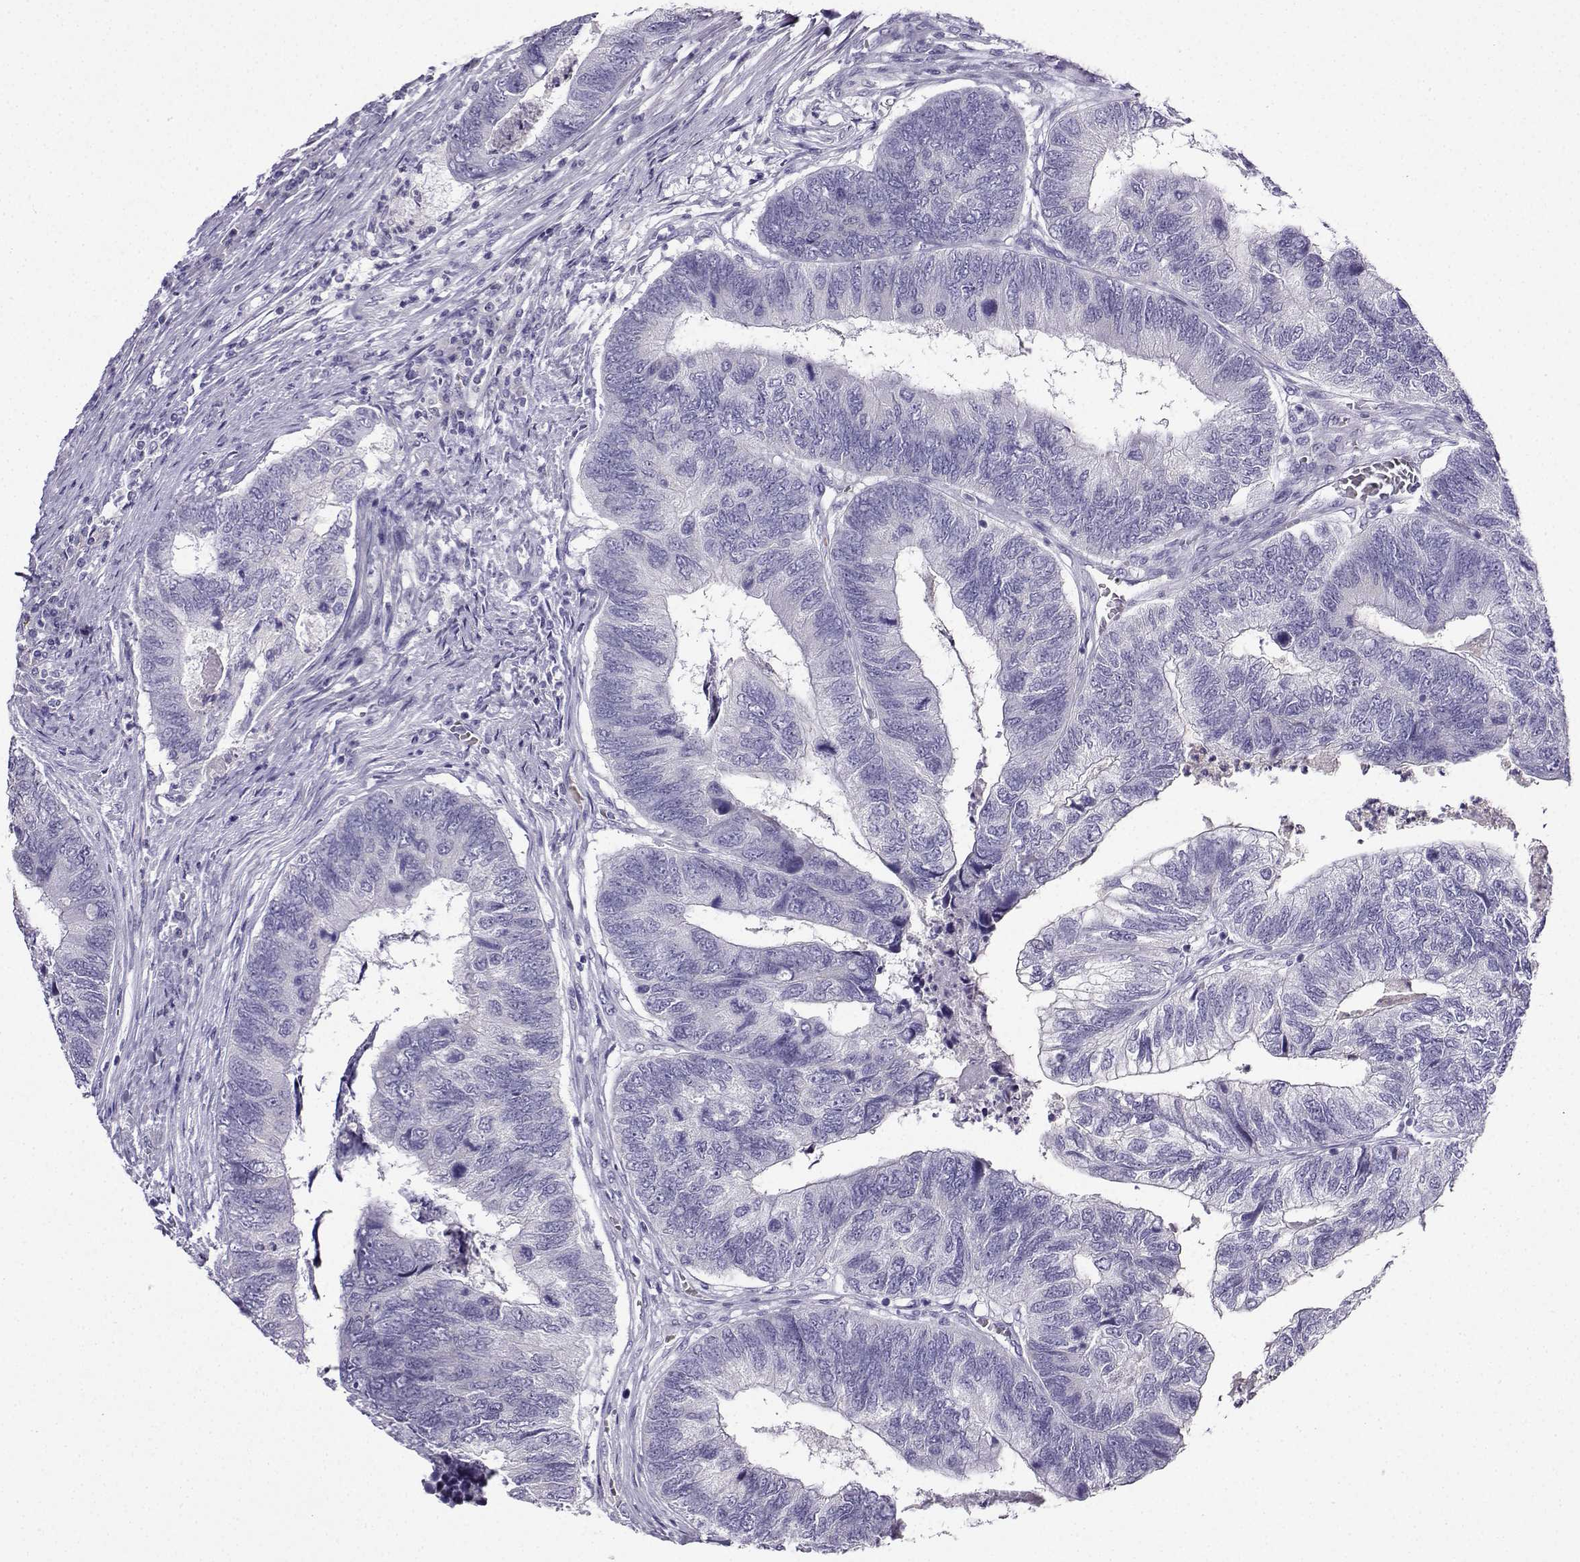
{"staining": {"intensity": "negative", "quantity": "none", "location": "none"}, "tissue": "colorectal cancer", "cell_type": "Tumor cells", "image_type": "cancer", "snomed": [{"axis": "morphology", "description": "Adenocarcinoma, NOS"}, {"axis": "topography", "description": "Colon"}], "caption": "Tumor cells show no significant staining in adenocarcinoma (colorectal). Nuclei are stained in blue.", "gene": "LINGO1", "patient": {"sex": "female", "age": 67}}